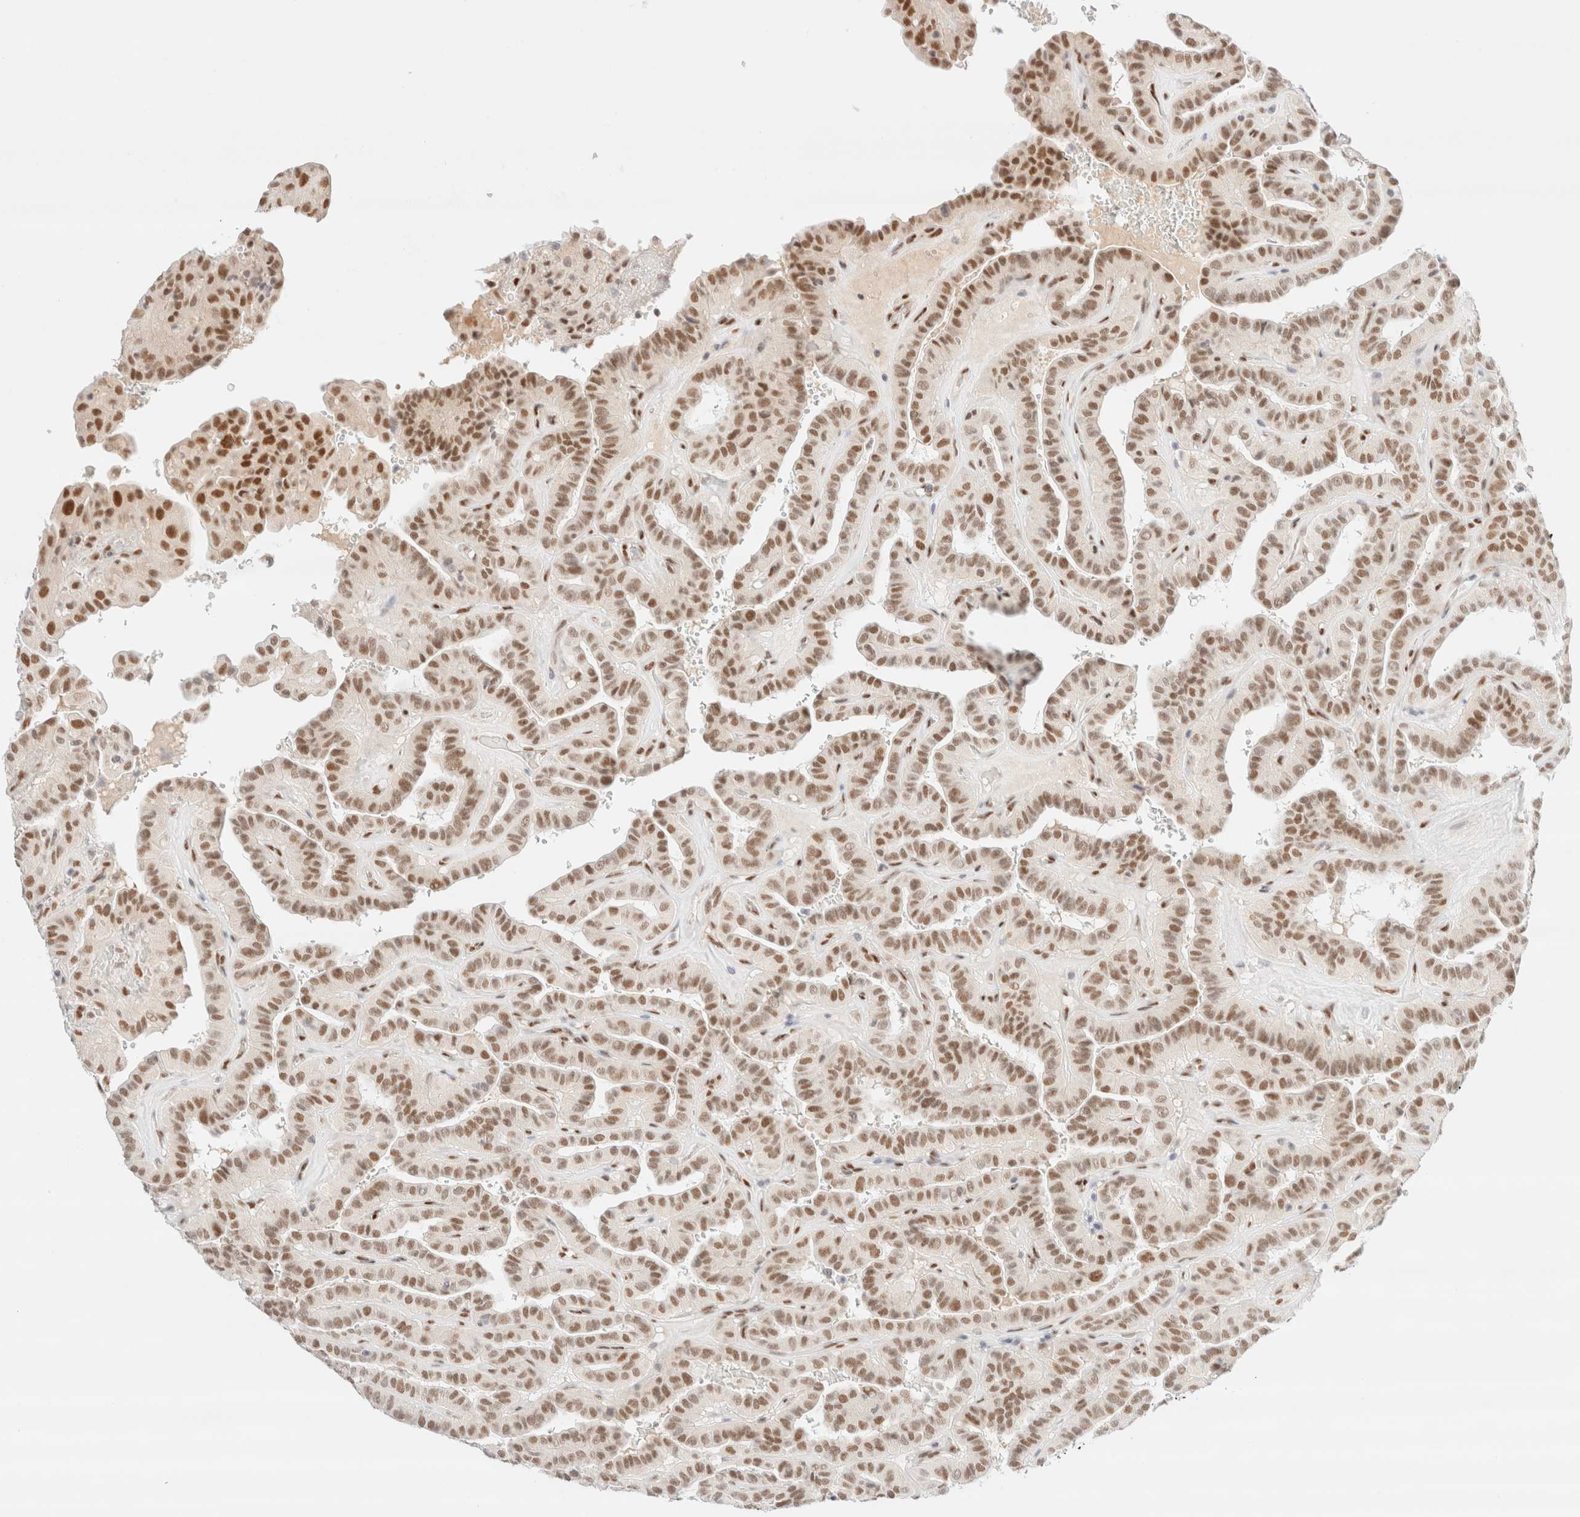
{"staining": {"intensity": "moderate", "quantity": ">75%", "location": "nuclear"}, "tissue": "thyroid cancer", "cell_type": "Tumor cells", "image_type": "cancer", "snomed": [{"axis": "morphology", "description": "Papillary adenocarcinoma, NOS"}, {"axis": "topography", "description": "Thyroid gland"}], "caption": "Moderate nuclear protein expression is seen in approximately >75% of tumor cells in thyroid papillary adenocarcinoma.", "gene": "CIC", "patient": {"sex": "male", "age": 77}}